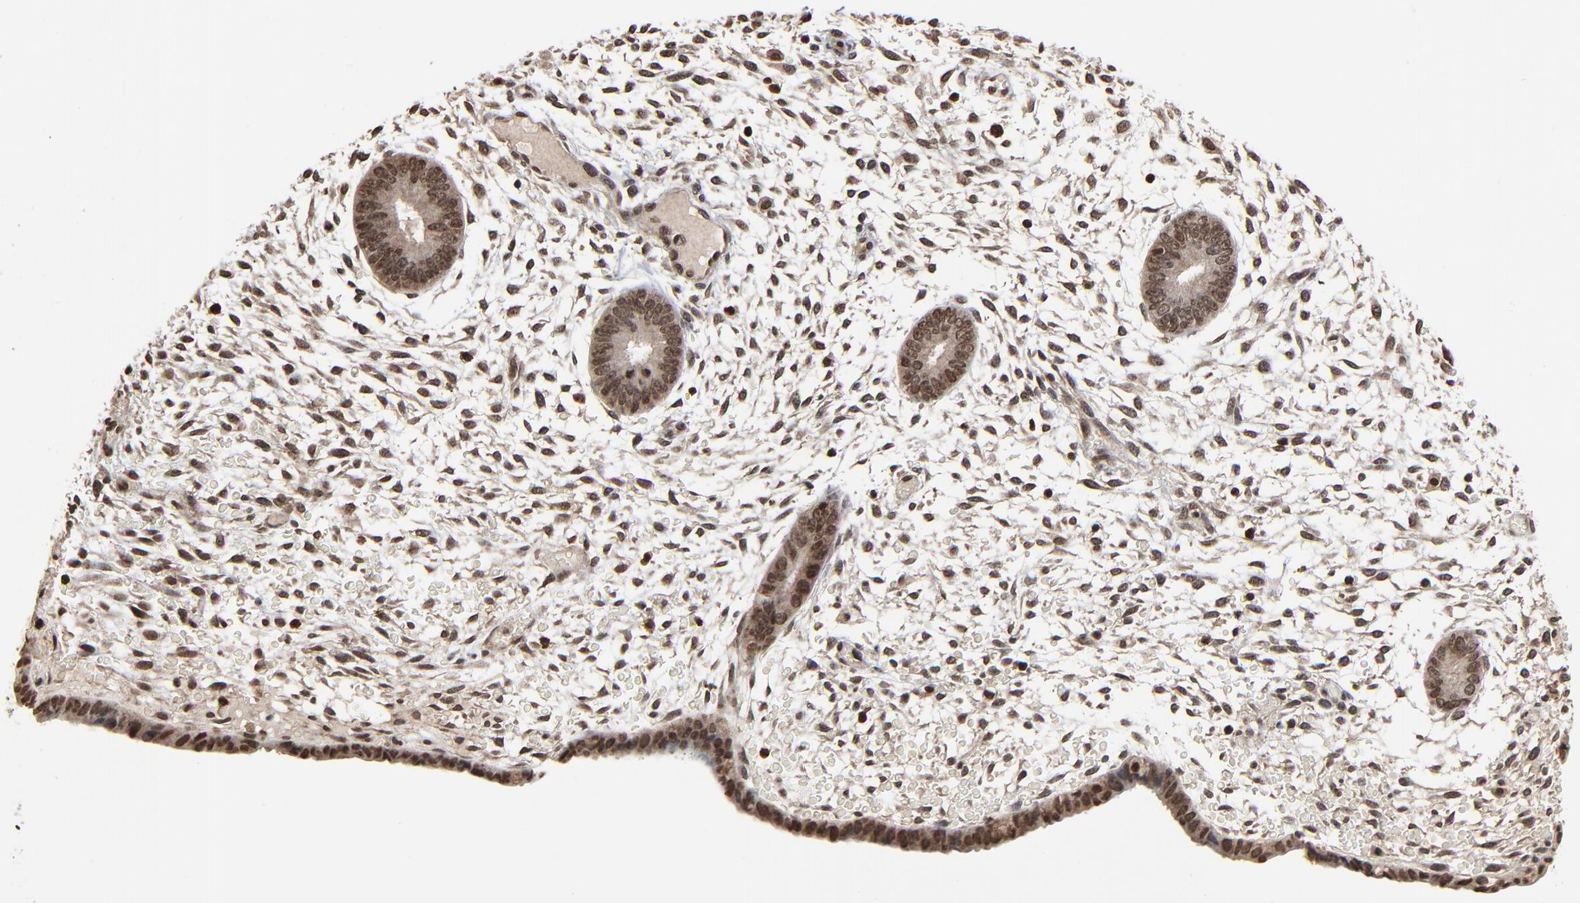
{"staining": {"intensity": "strong", "quantity": ">75%", "location": "nuclear"}, "tissue": "endometrium", "cell_type": "Cells in endometrial stroma", "image_type": "normal", "snomed": [{"axis": "morphology", "description": "Normal tissue, NOS"}, {"axis": "topography", "description": "Endometrium"}], "caption": "Unremarkable endometrium was stained to show a protein in brown. There is high levels of strong nuclear expression in approximately >75% of cells in endometrial stroma. Nuclei are stained in blue.", "gene": "RPS6KA3", "patient": {"sex": "female", "age": 42}}